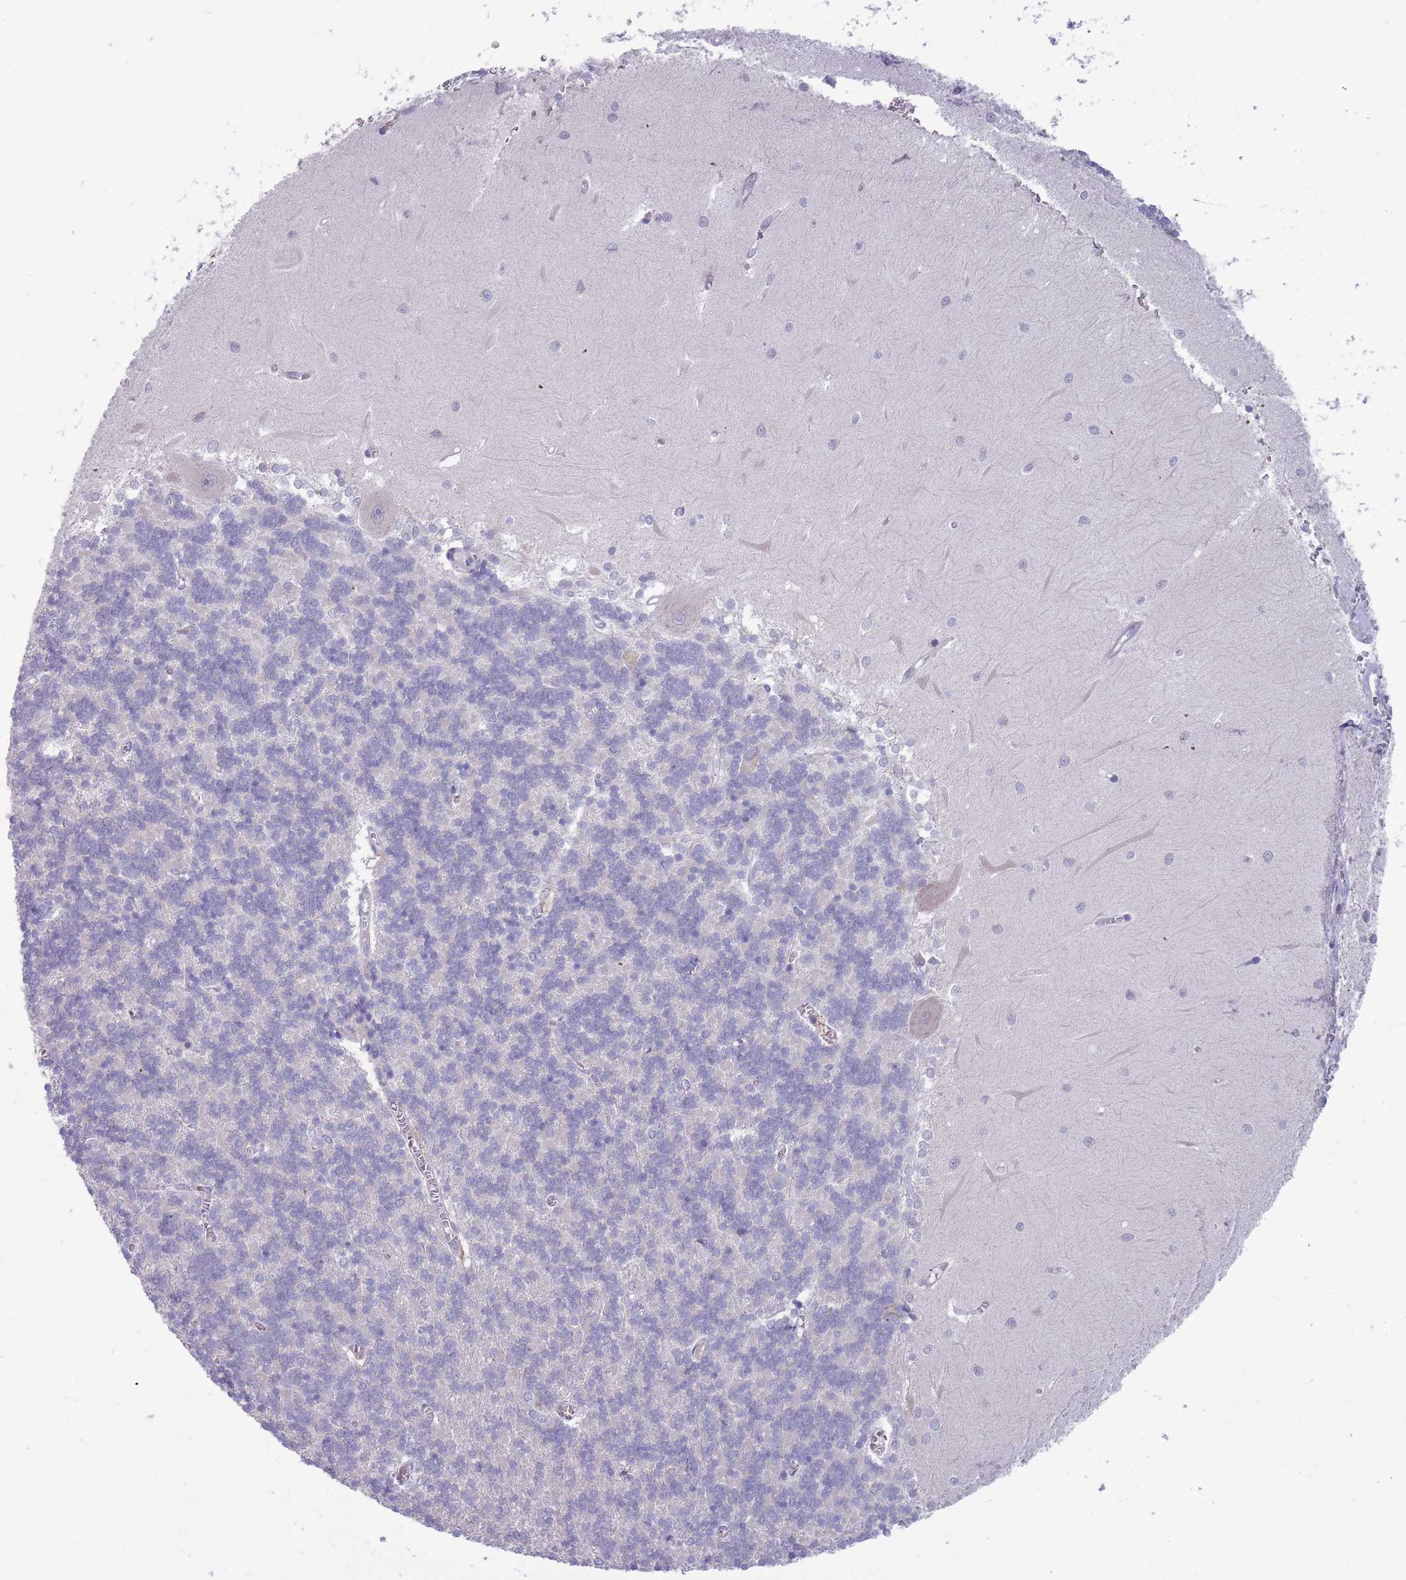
{"staining": {"intensity": "negative", "quantity": "none", "location": "none"}, "tissue": "cerebellum", "cell_type": "Cells in granular layer", "image_type": "normal", "snomed": [{"axis": "morphology", "description": "Normal tissue, NOS"}, {"axis": "topography", "description": "Cerebellum"}], "caption": "A high-resolution photomicrograph shows immunohistochemistry (IHC) staining of benign cerebellum, which shows no significant positivity in cells in granular layer.", "gene": "LTB", "patient": {"sex": "male", "age": 37}}